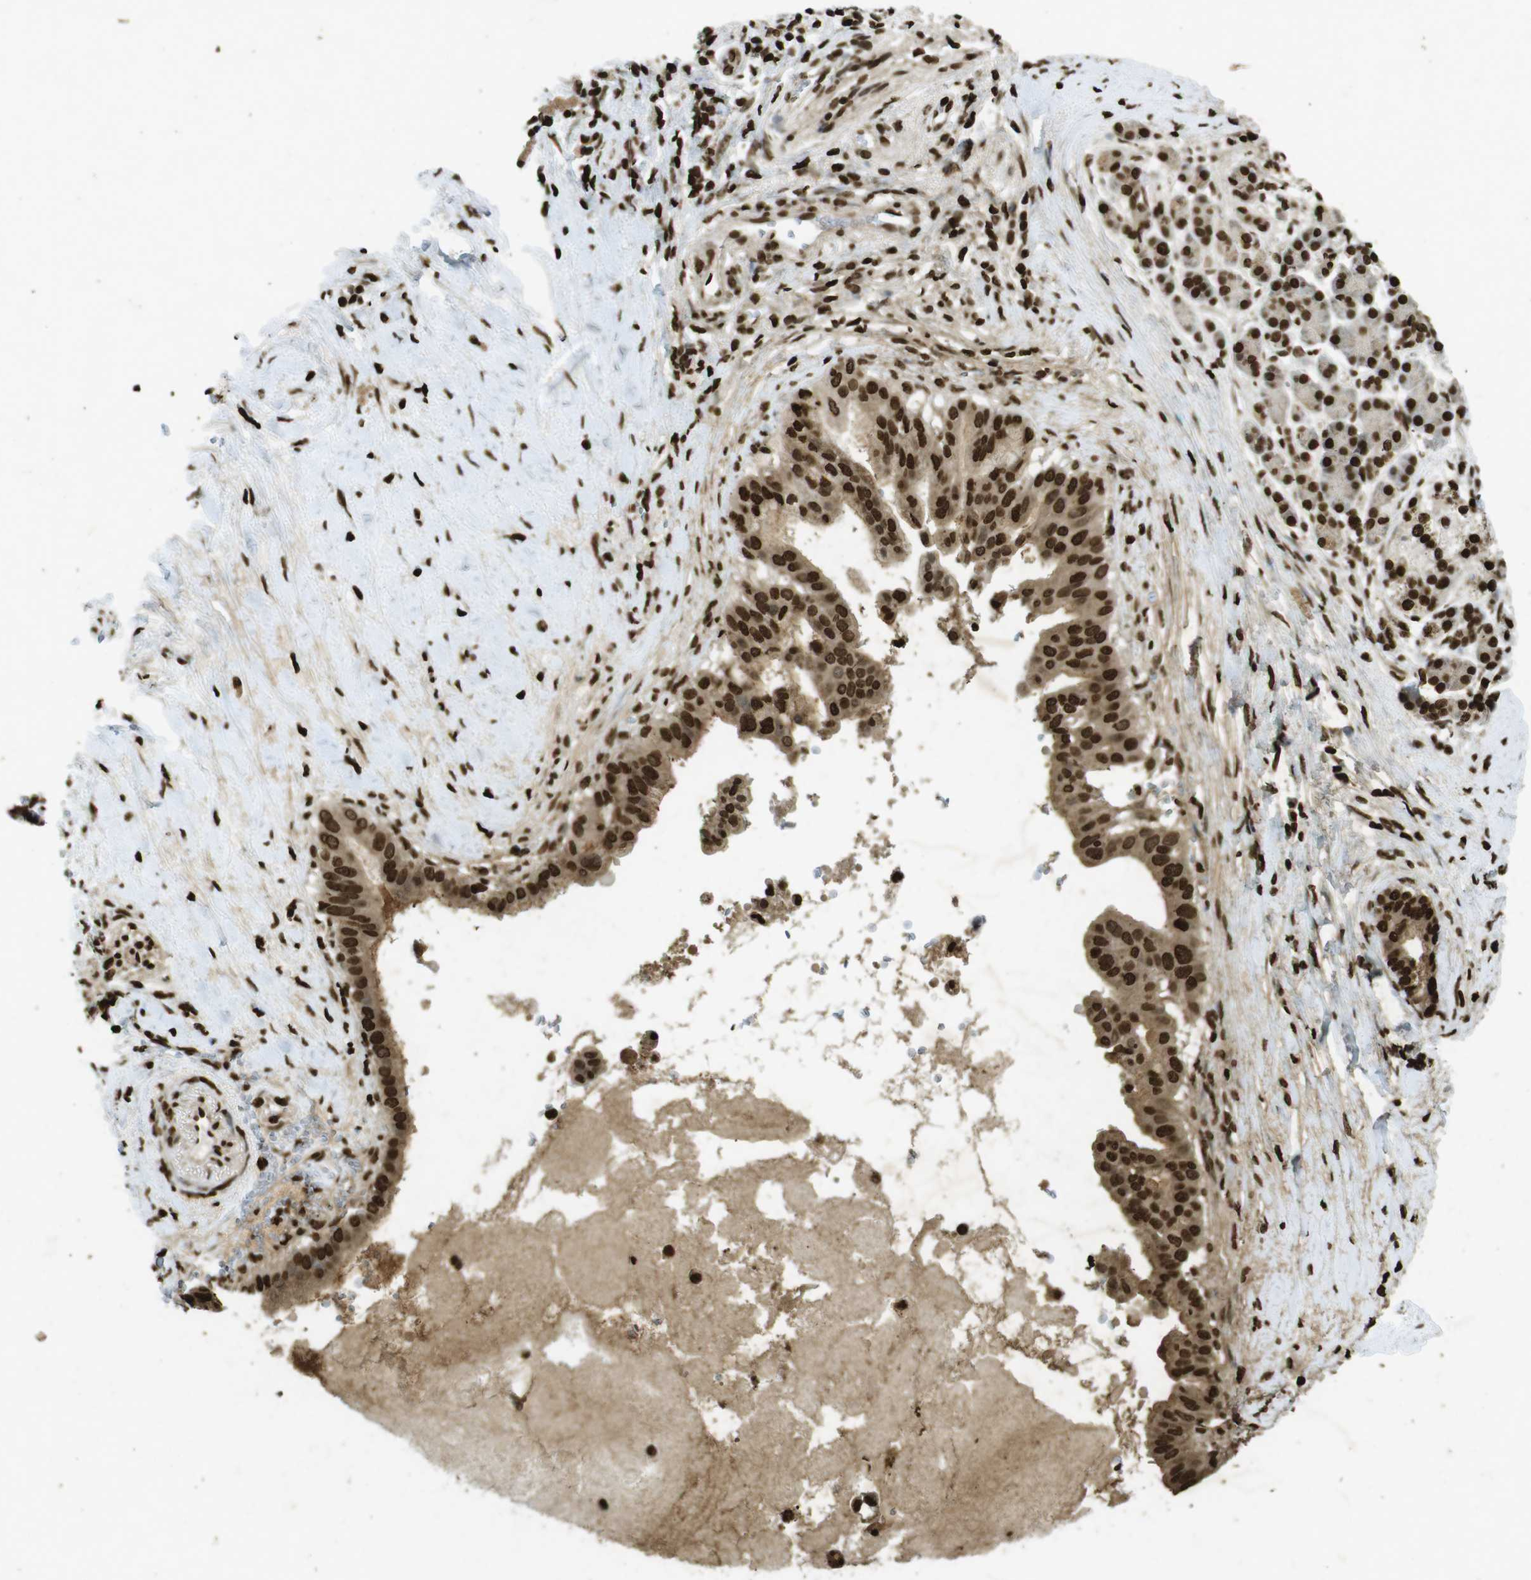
{"staining": {"intensity": "strong", "quantity": ">75%", "location": "cytoplasmic/membranous,nuclear"}, "tissue": "pancreatic cancer", "cell_type": "Tumor cells", "image_type": "cancer", "snomed": [{"axis": "morphology", "description": "Adenocarcinoma, NOS"}, {"axis": "topography", "description": "Pancreas"}], "caption": "Strong cytoplasmic/membranous and nuclear positivity for a protein is identified in about >75% of tumor cells of pancreatic cancer (adenocarcinoma) using IHC.", "gene": "ORC4", "patient": {"sex": "male", "age": 55}}